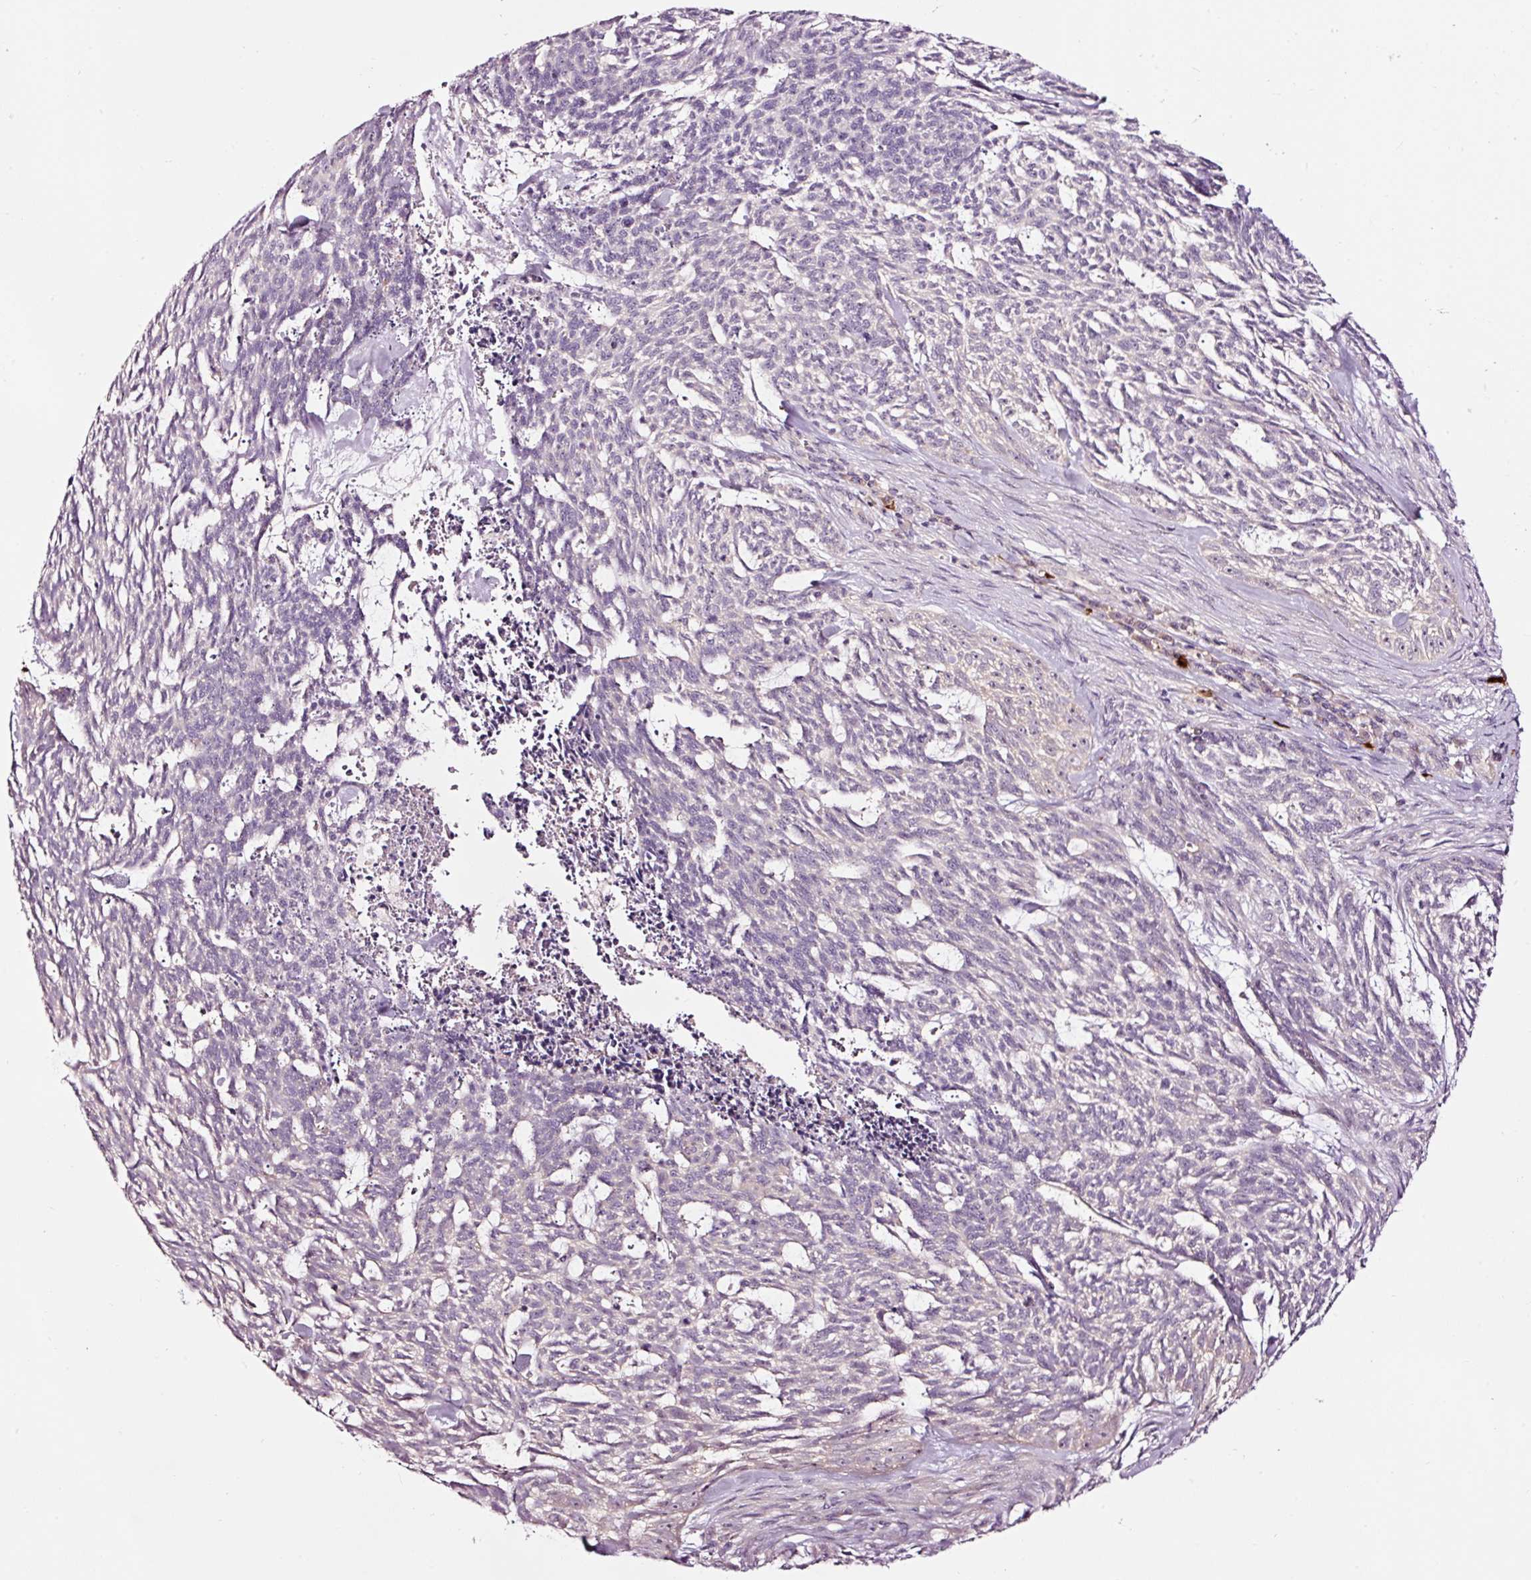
{"staining": {"intensity": "negative", "quantity": "none", "location": "none"}, "tissue": "skin cancer", "cell_type": "Tumor cells", "image_type": "cancer", "snomed": [{"axis": "morphology", "description": "Basal cell carcinoma"}, {"axis": "topography", "description": "Skin"}], "caption": "The photomicrograph exhibits no significant staining in tumor cells of skin cancer.", "gene": "UTP14A", "patient": {"sex": "female", "age": 93}}